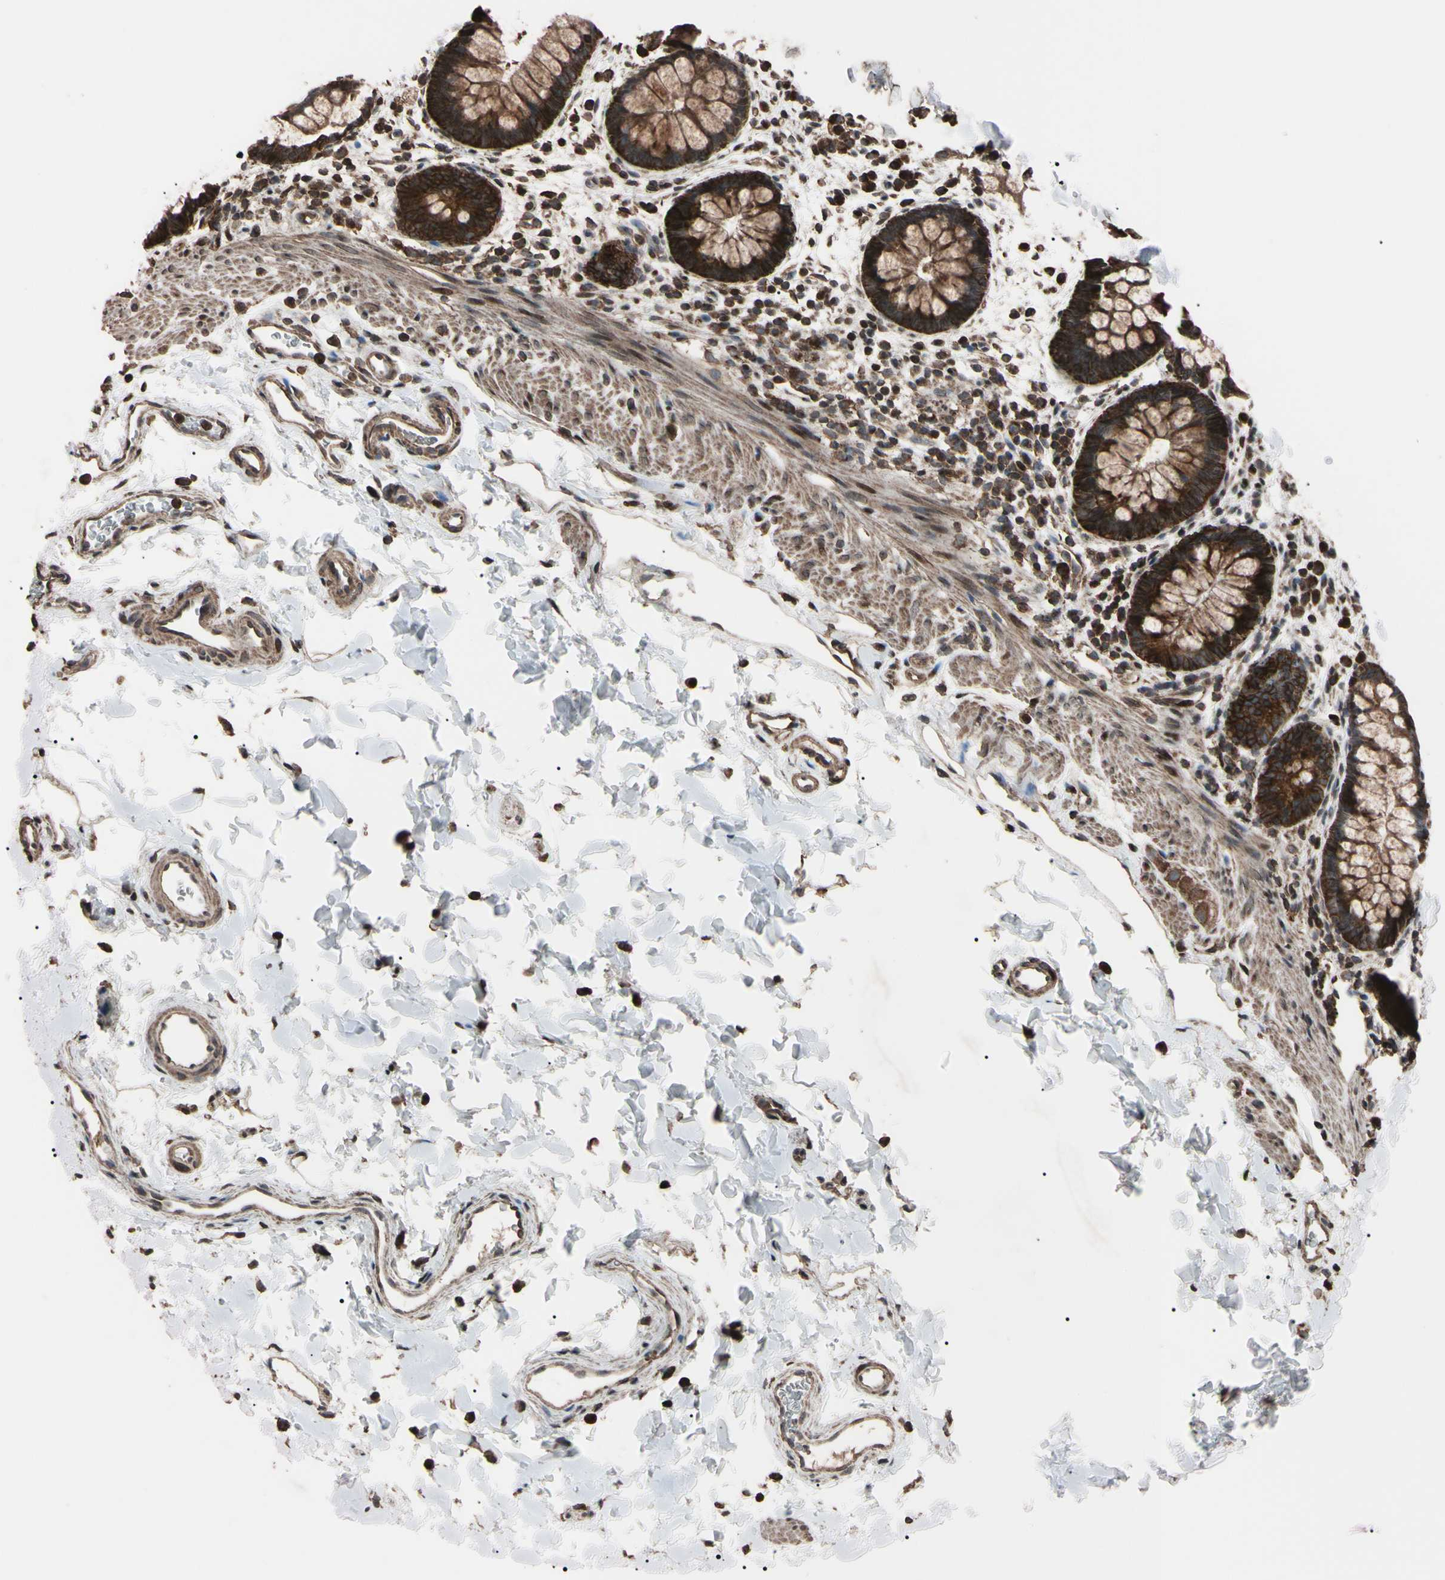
{"staining": {"intensity": "moderate", "quantity": ">75%", "location": "cytoplasmic/membranous"}, "tissue": "rectum", "cell_type": "Glandular cells", "image_type": "normal", "snomed": [{"axis": "morphology", "description": "Normal tissue, NOS"}, {"axis": "topography", "description": "Rectum"}], "caption": "Immunohistochemistry of normal human rectum shows medium levels of moderate cytoplasmic/membranous expression in approximately >75% of glandular cells.", "gene": "TNFRSF1A", "patient": {"sex": "female", "age": 24}}